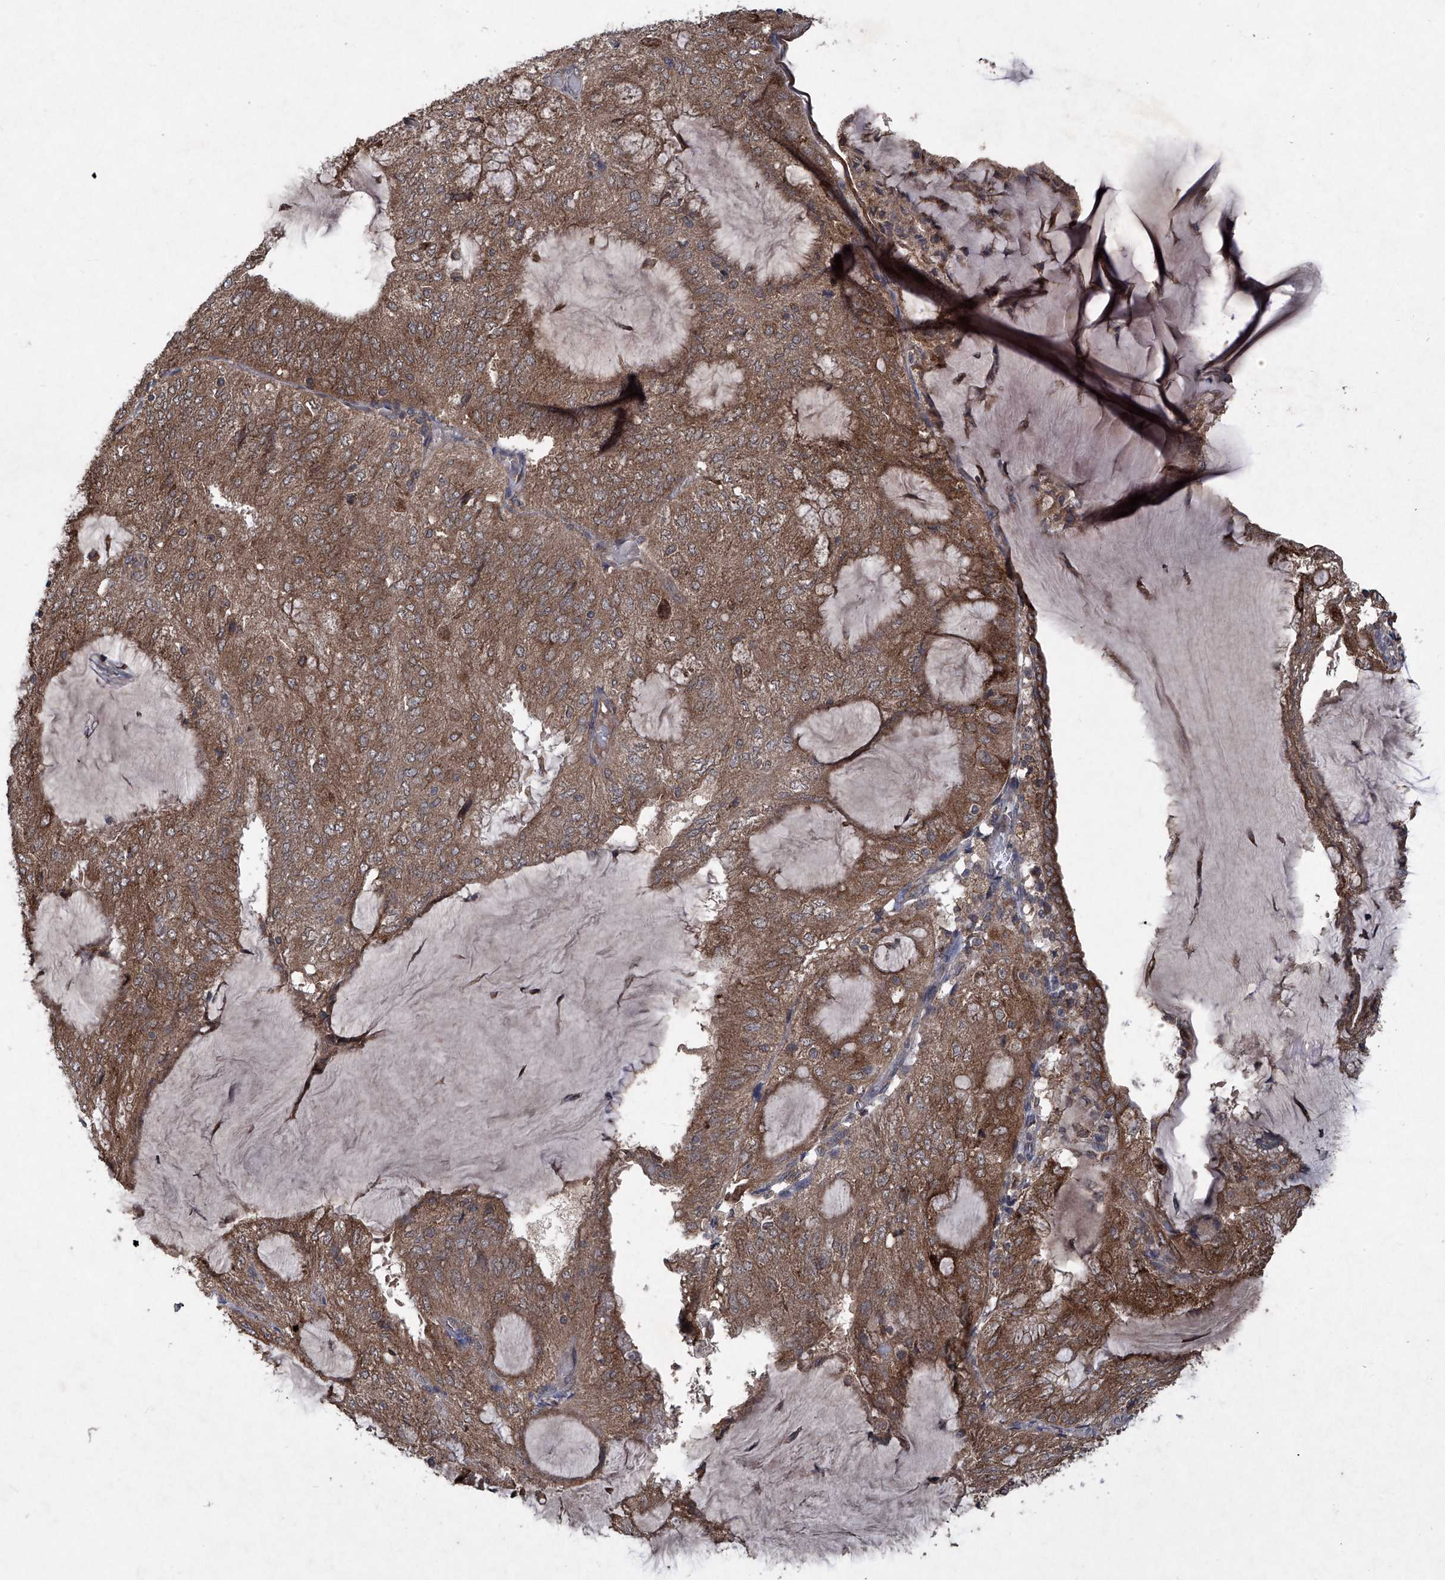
{"staining": {"intensity": "moderate", "quantity": ">75%", "location": "cytoplasmic/membranous"}, "tissue": "endometrial cancer", "cell_type": "Tumor cells", "image_type": "cancer", "snomed": [{"axis": "morphology", "description": "Adenocarcinoma, NOS"}, {"axis": "topography", "description": "Endometrium"}], "caption": "Immunohistochemical staining of human endometrial cancer (adenocarcinoma) shows medium levels of moderate cytoplasmic/membranous staining in approximately >75% of tumor cells.", "gene": "SUMF2", "patient": {"sex": "female", "age": 81}}